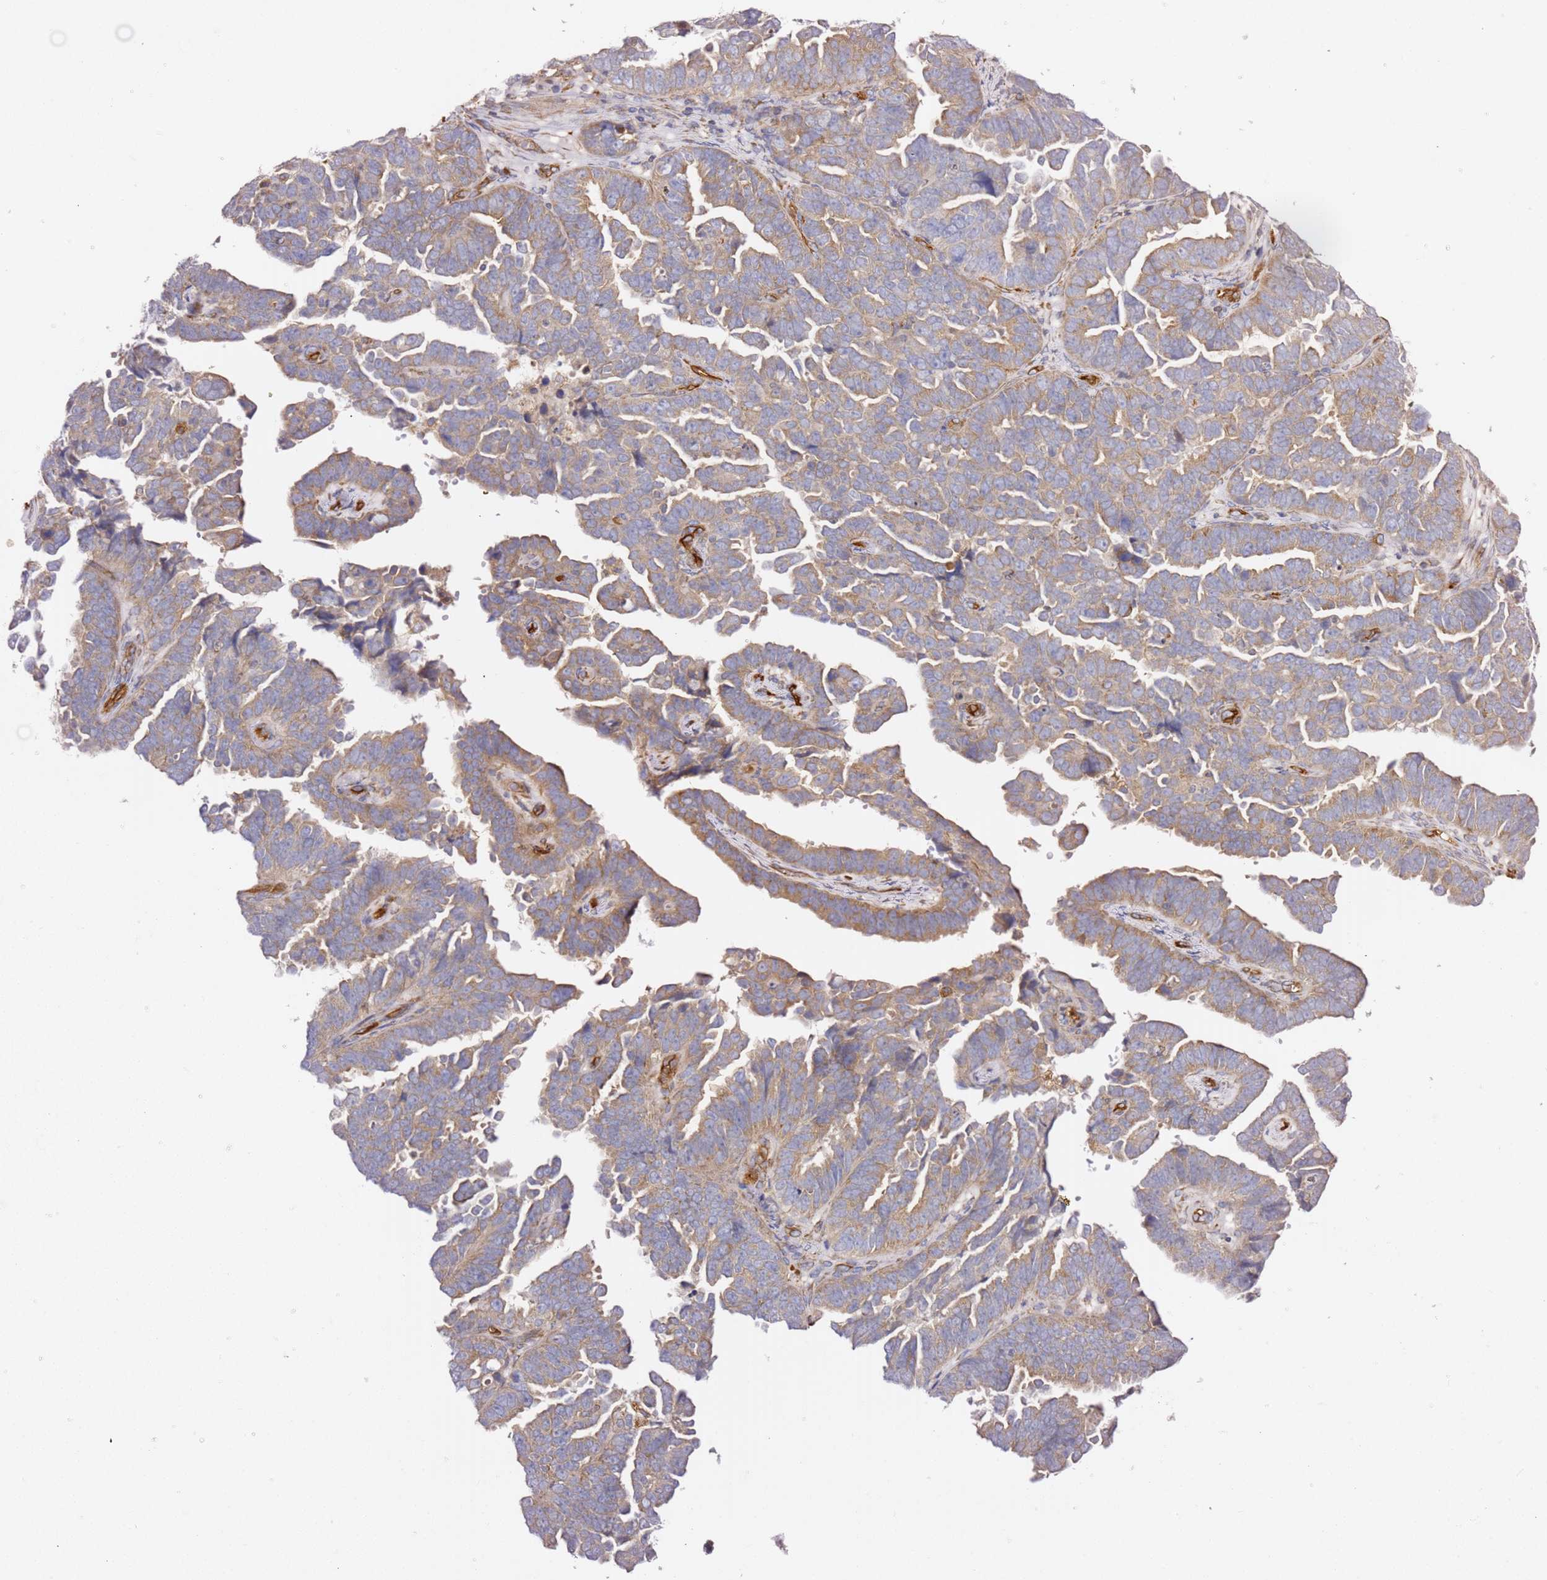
{"staining": {"intensity": "weak", "quantity": ">75%", "location": "cytoplasmic/membranous"}, "tissue": "endometrial cancer", "cell_type": "Tumor cells", "image_type": "cancer", "snomed": [{"axis": "morphology", "description": "Adenocarcinoma, NOS"}, {"axis": "topography", "description": "Endometrium"}], "caption": "This photomicrograph exhibits IHC staining of endometrial cancer, with low weak cytoplasmic/membranous positivity in about >75% of tumor cells.", "gene": "KIF7", "patient": {"sex": "female", "age": 75}}